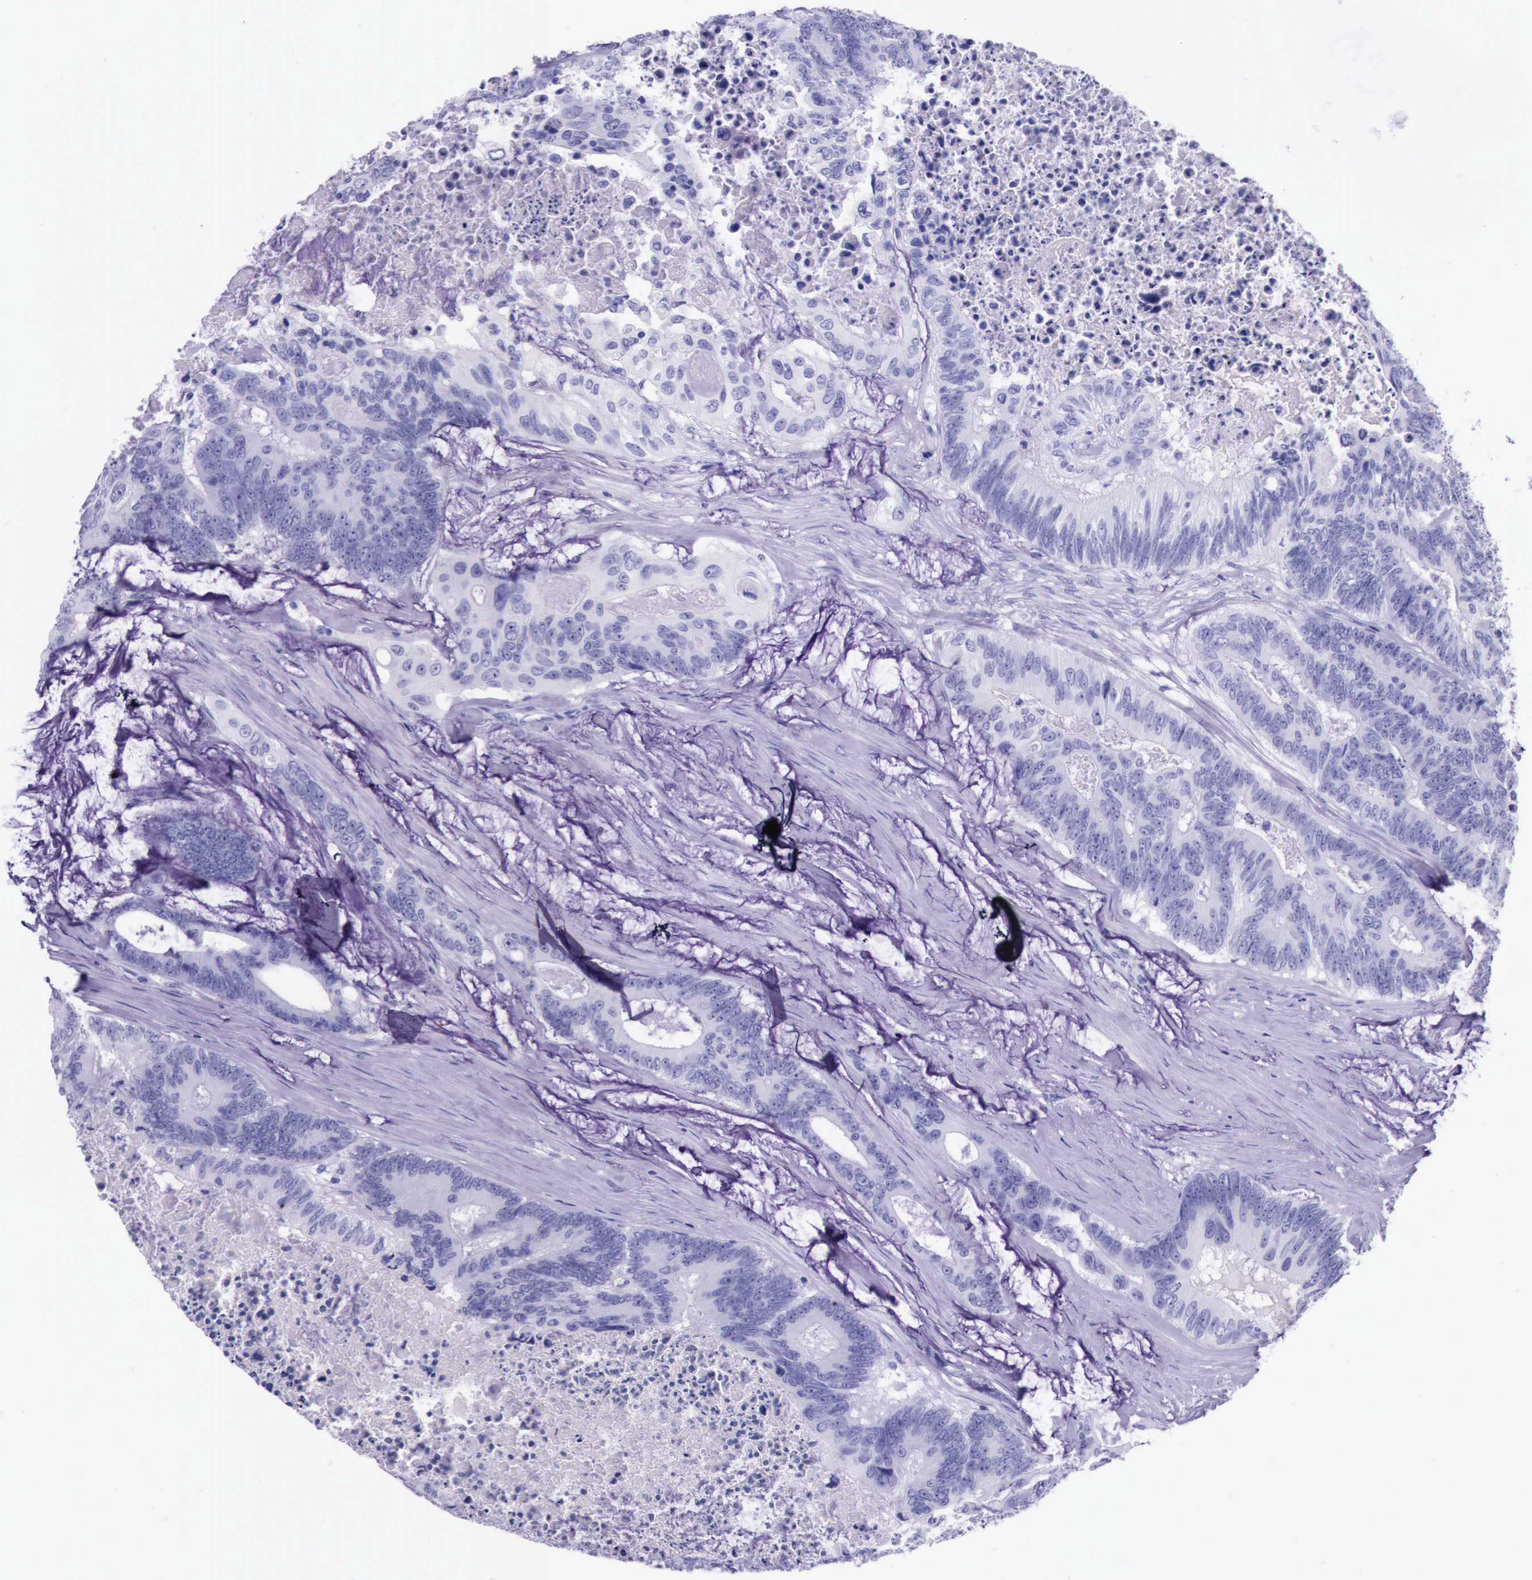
{"staining": {"intensity": "negative", "quantity": "none", "location": "none"}, "tissue": "colorectal cancer", "cell_type": "Tumor cells", "image_type": "cancer", "snomed": [{"axis": "morphology", "description": "Adenocarcinoma, NOS"}, {"axis": "topography", "description": "Colon"}], "caption": "Colorectal adenocarcinoma was stained to show a protein in brown. There is no significant staining in tumor cells.", "gene": "ESR1", "patient": {"sex": "male", "age": 65}}